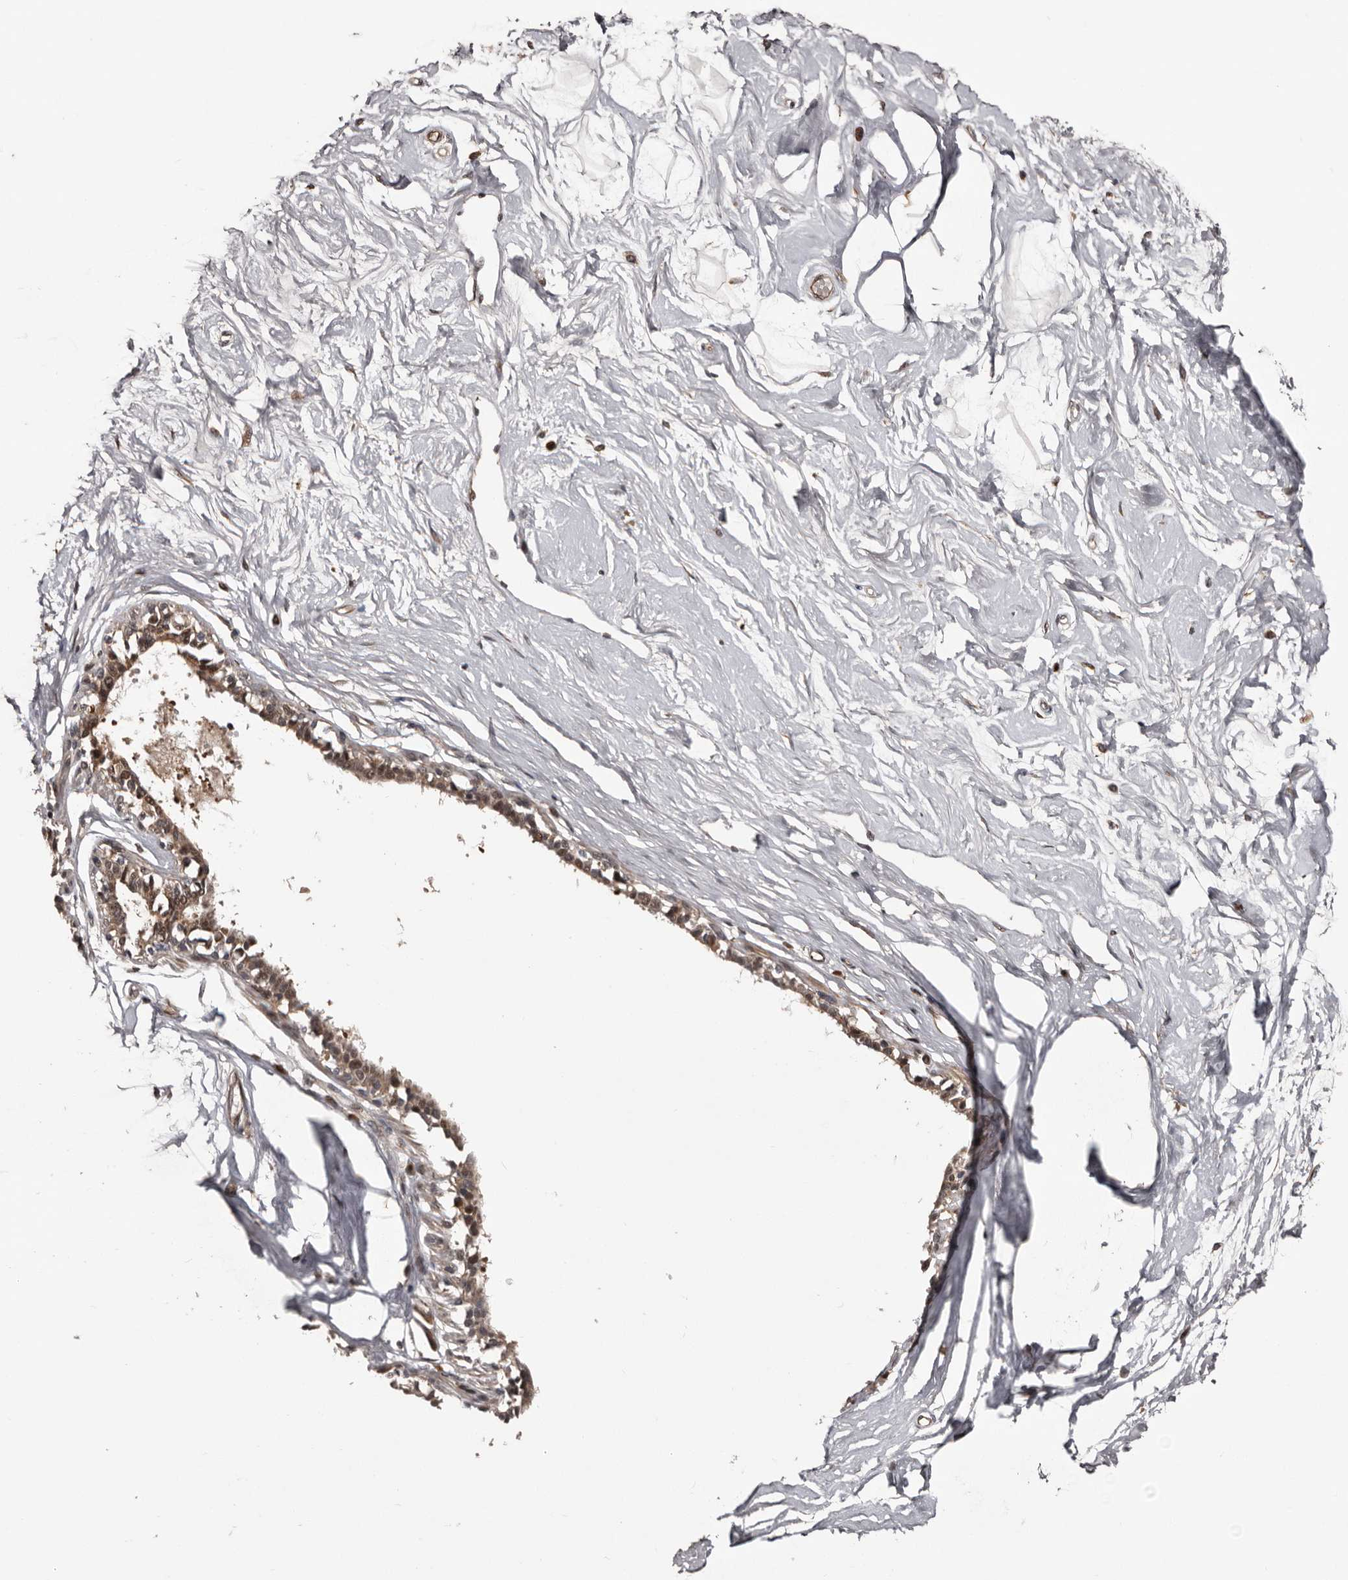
{"staining": {"intensity": "moderate", "quantity": ">75%", "location": "cytoplasmic/membranous,nuclear"}, "tissue": "breast", "cell_type": "Adipocytes", "image_type": "normal", "snomed": [{"axis": "morphology", "description": "Normal tissue, NOS"}, {"axis": "topography", "description": "Breast"}], "caption": "Breast stained with immunohistochemistry shows moderate cytoplasmic/membranous,nuclear staining in about >75% of adipocytes.", "gene": "SERTAD4", "patient": {"sex": "female", "age": 45}}